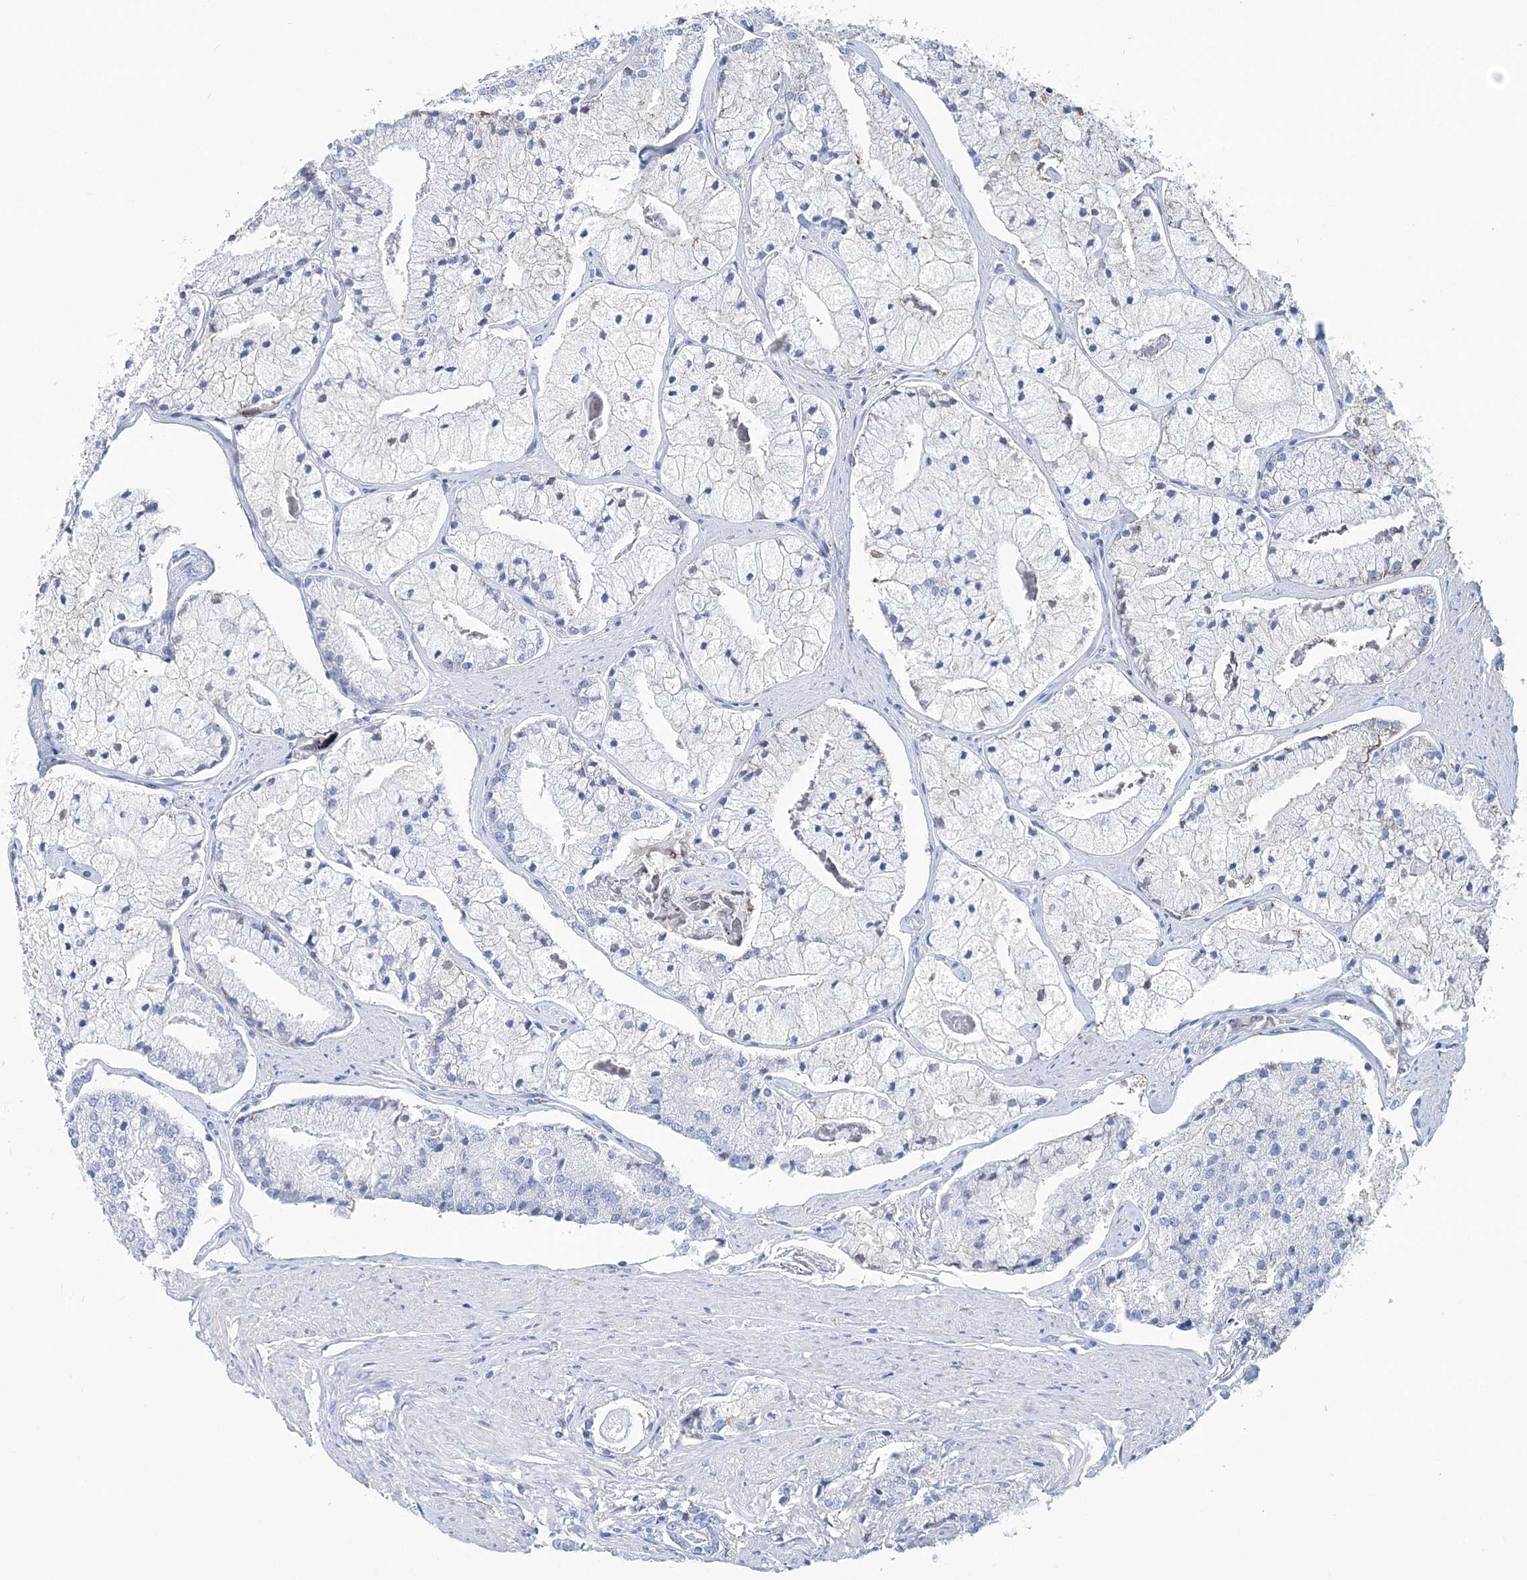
{"staining": {"intensity": "negative", "quantity": "none", "location": "none"}, "tissue": "prostate cancer", "cell_type": "Tumor cells", "image_type": "cancer", "snomed": [{"axis": "morphology", "description": "Adenocarcinoma, High grade"}, {"axis": "topography", "description": "Prostate"}], "caption": "A high-resolution micrograph shows immunohistochemistry staining of prostate adenocarcinoma (high-grade), which exhibits no significant positivity in tumor cells.", "gene": "NKX6-1", "patient": {"sex": "male", "age": 50}}